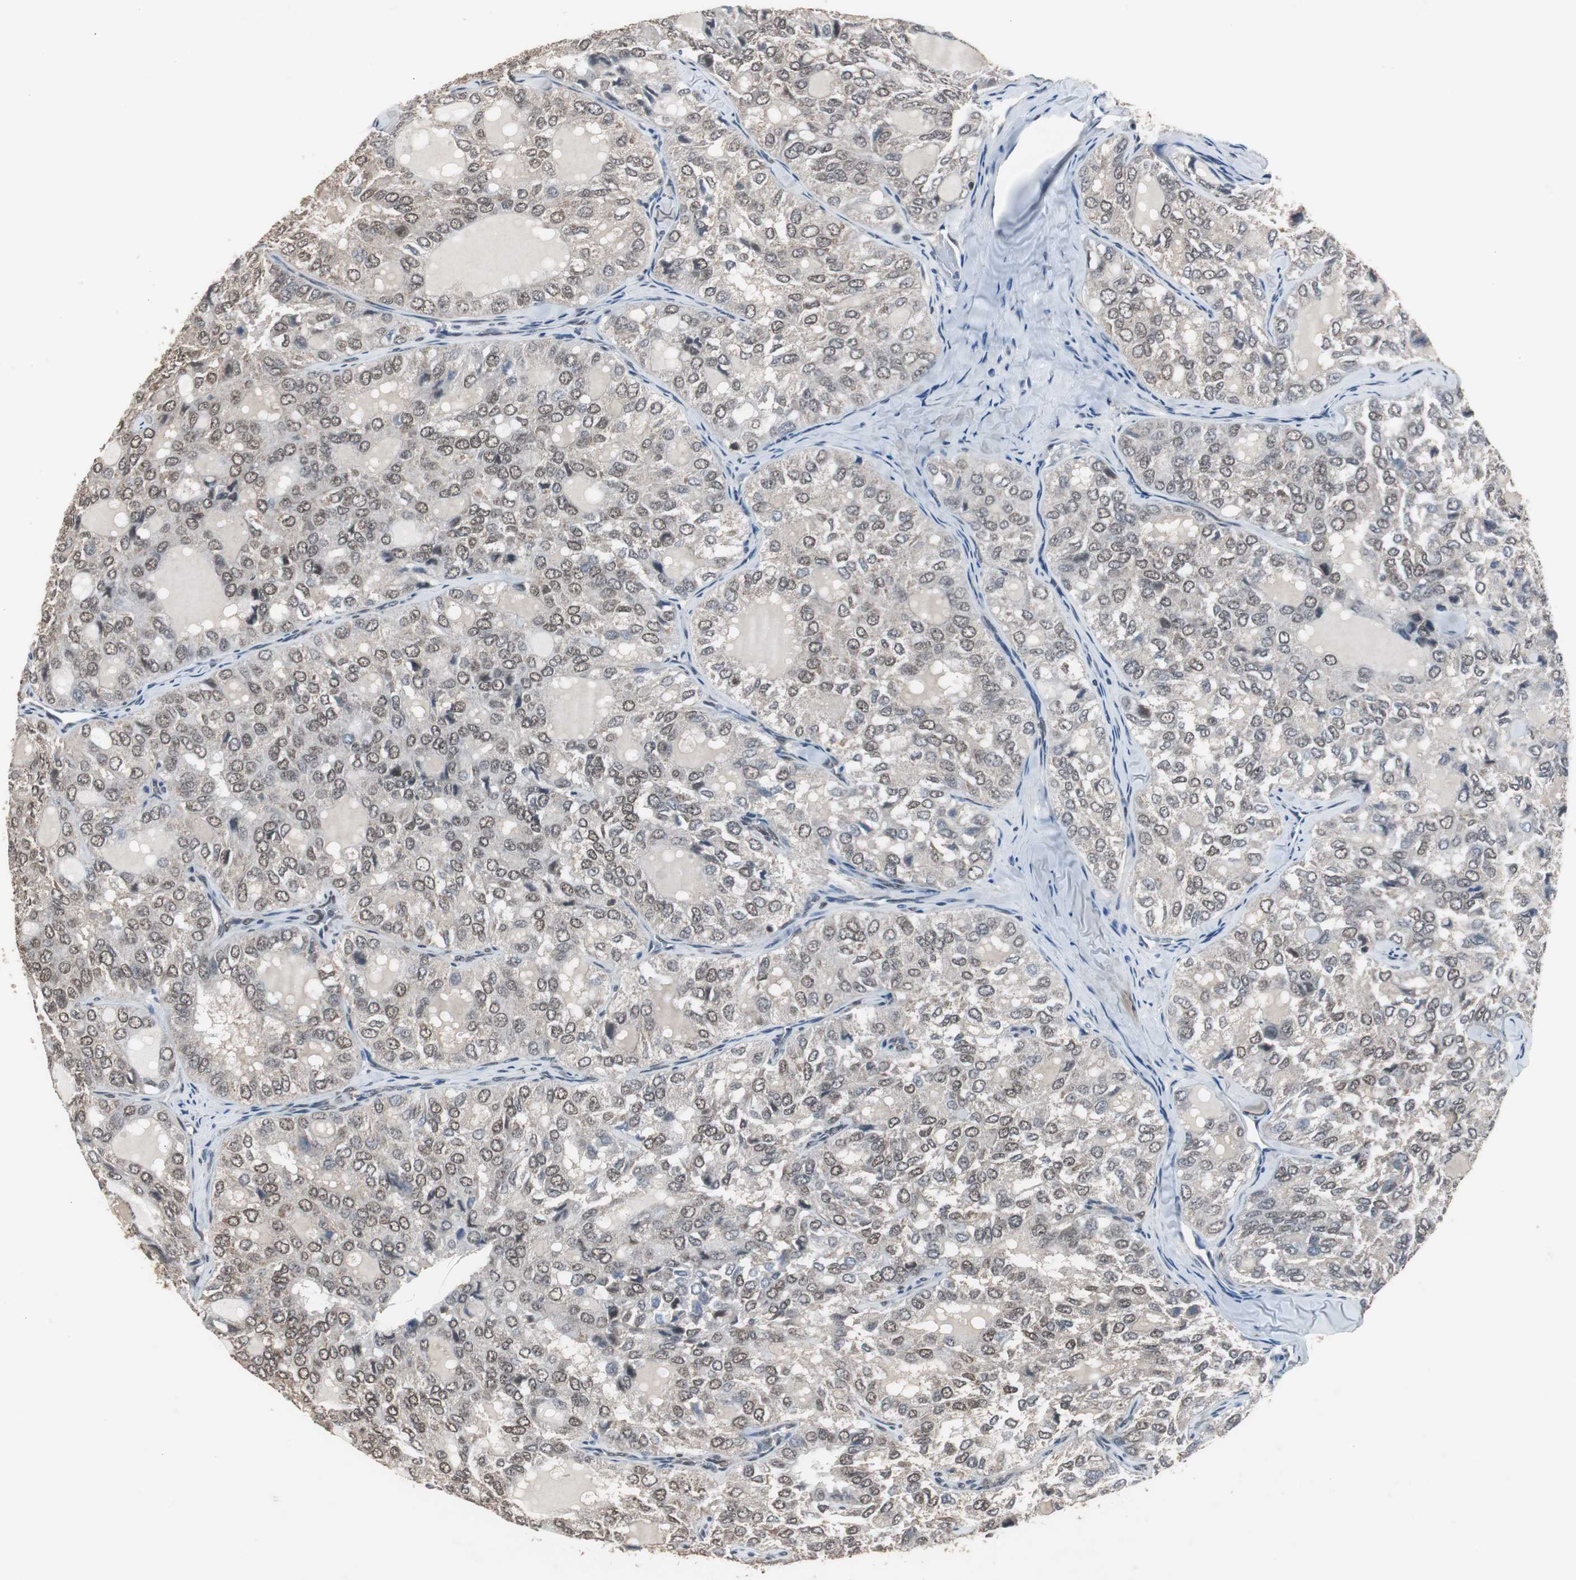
{"staining": {"intensity": "weak", "quantity": "<25%", "location": "nuclear"}, "tissue": "thyroid cancer", "cell_type": "Tumor cells", "image_type": "cancer", "snomed": [{"axis": "morphology", "description": "Follicular adenoma carcinoma, NOS"}, {"axis": "topography", "description": "Thyroid gland"}], "caption": "This micrograph is of thyroid cancer stained with immunohistochemistry (IHC) to label a protein in brown with the nuclei are counter-stained blue. There is no staining in tumor cells.", "gene": "ZHX2", "patient": {"sex": "male", "age": 75}}